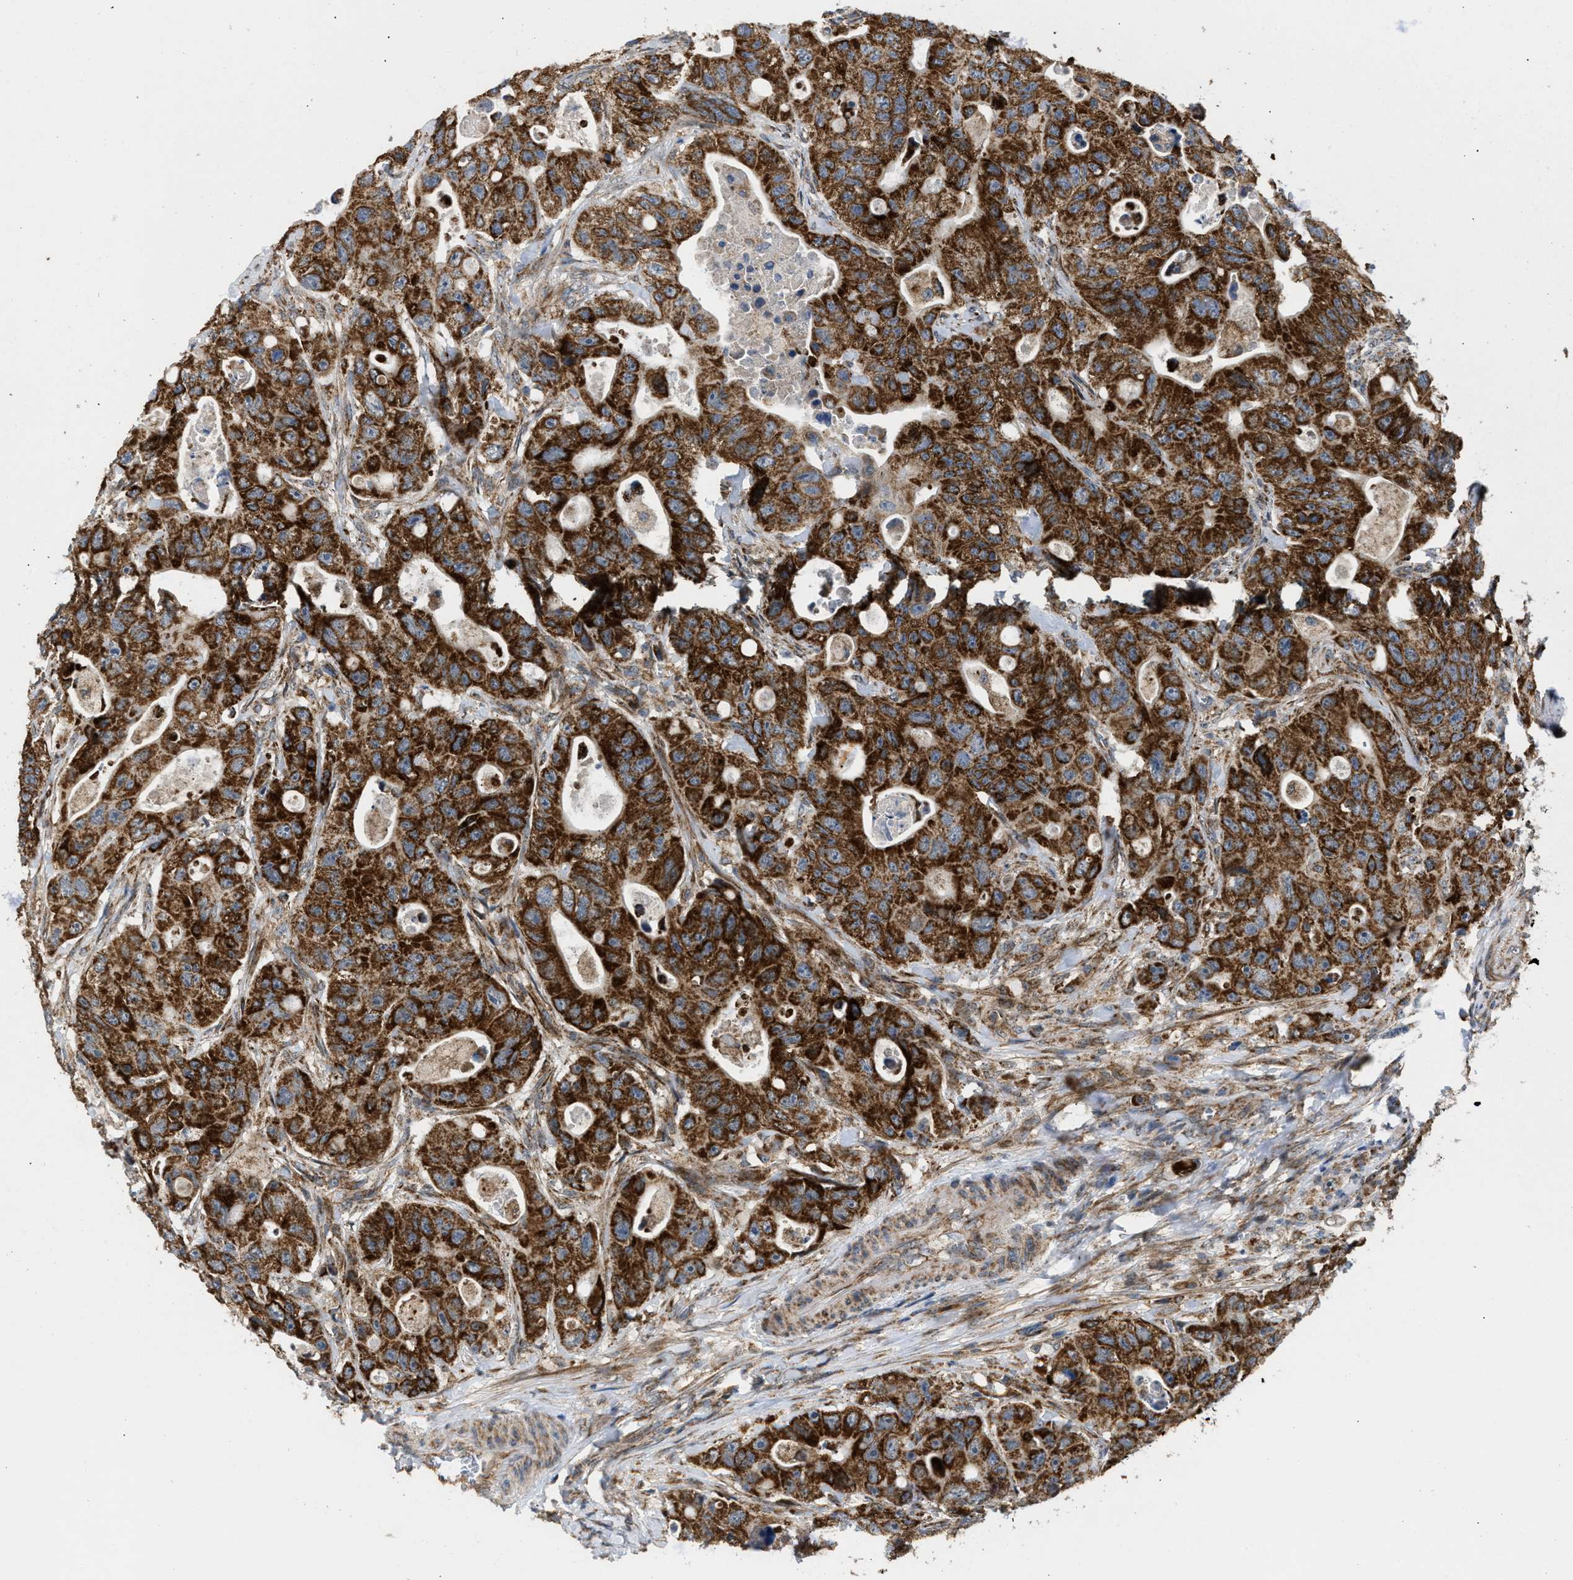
{"staining": {"intensity": "strong", "quantity": ">75%", "location": "cytoplasmic/membranous"}, "tissue": "colorectal cancer", "cell_type": "Tumor cells", "image_type": "cancer", "snomed": [{"axis": "morphology", "description": "Adenocarcinoma, NOS"}, {"axis": "topography", "description": "Colon"}], "caption": "Immunohistochemistry (IHC) of human colorectal adenocarcinoma shows high levels of strong cytoplasmic/membranous positivity in about >75% of tumor cells. The staining is performed using DAB brown chromogen to label protein expression. The nuclei are counter-stained blue using hematoxylin.", "gene": "TACO1", "patient": {"sex": "female", "age": 46}}